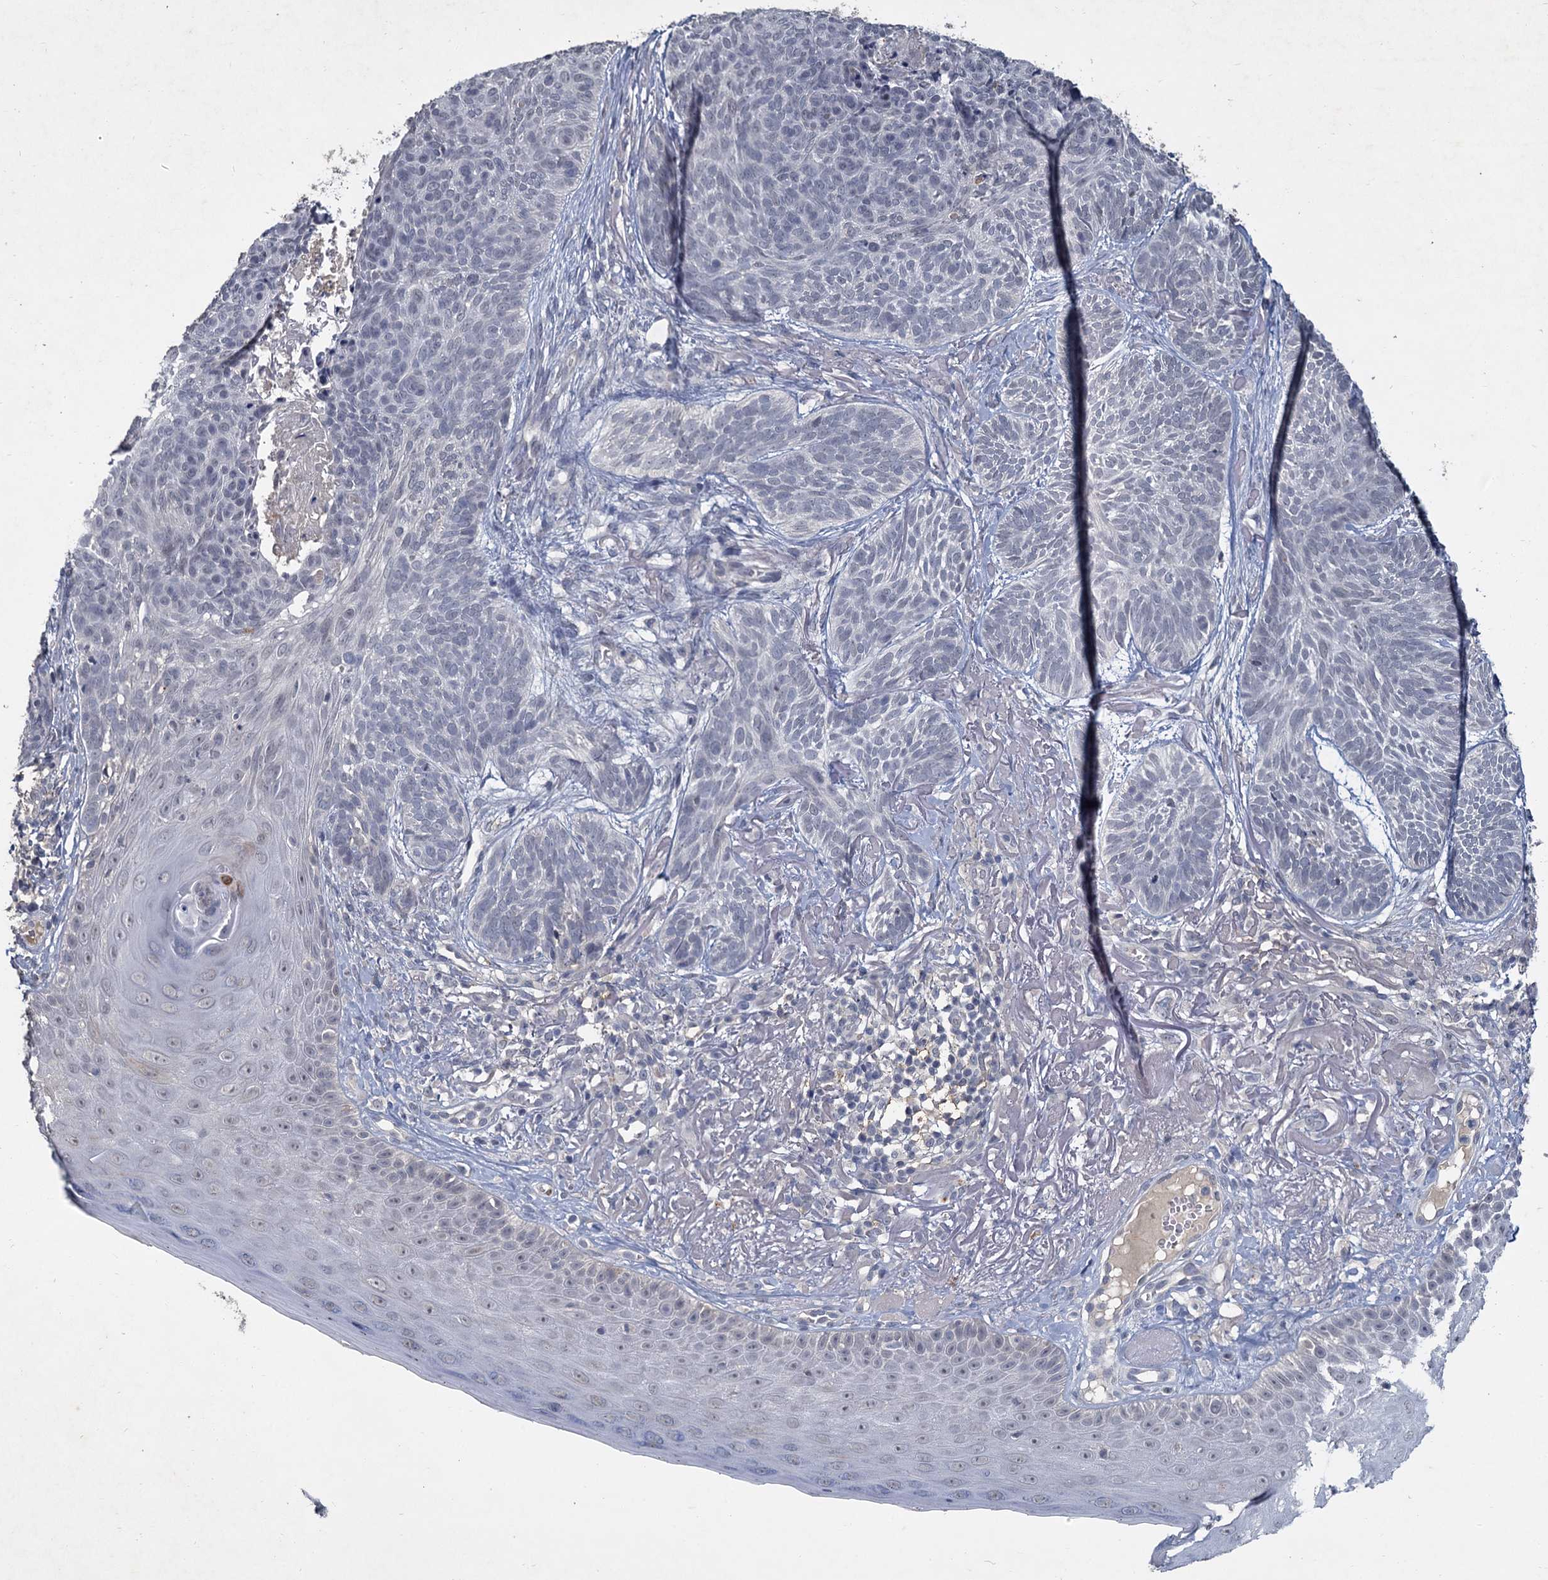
{"staining": {"intensity": "negative", "quantity": "none", "location": "none"}, "tissue": "skin cancer", "cell_type": "Tumor cells", "image_type": "cancer", "snomed": [{"axis": "morphology", "description": "Normal tissue, NOS"}, {"axis": "morphology", "description": "Basal cell carcinoma"}, {"axis": "topography", "description": "Skin"}], "caption": "Tumor cells show no significant expression in skin cancer (basal cell carcinoma). (DAB (3,3'-diaminobenzidine) IHC visualized using brightfield microscopy, high magnification).", "gene": "MUCL1", "patient": {"sex": "male", "age": 66}}